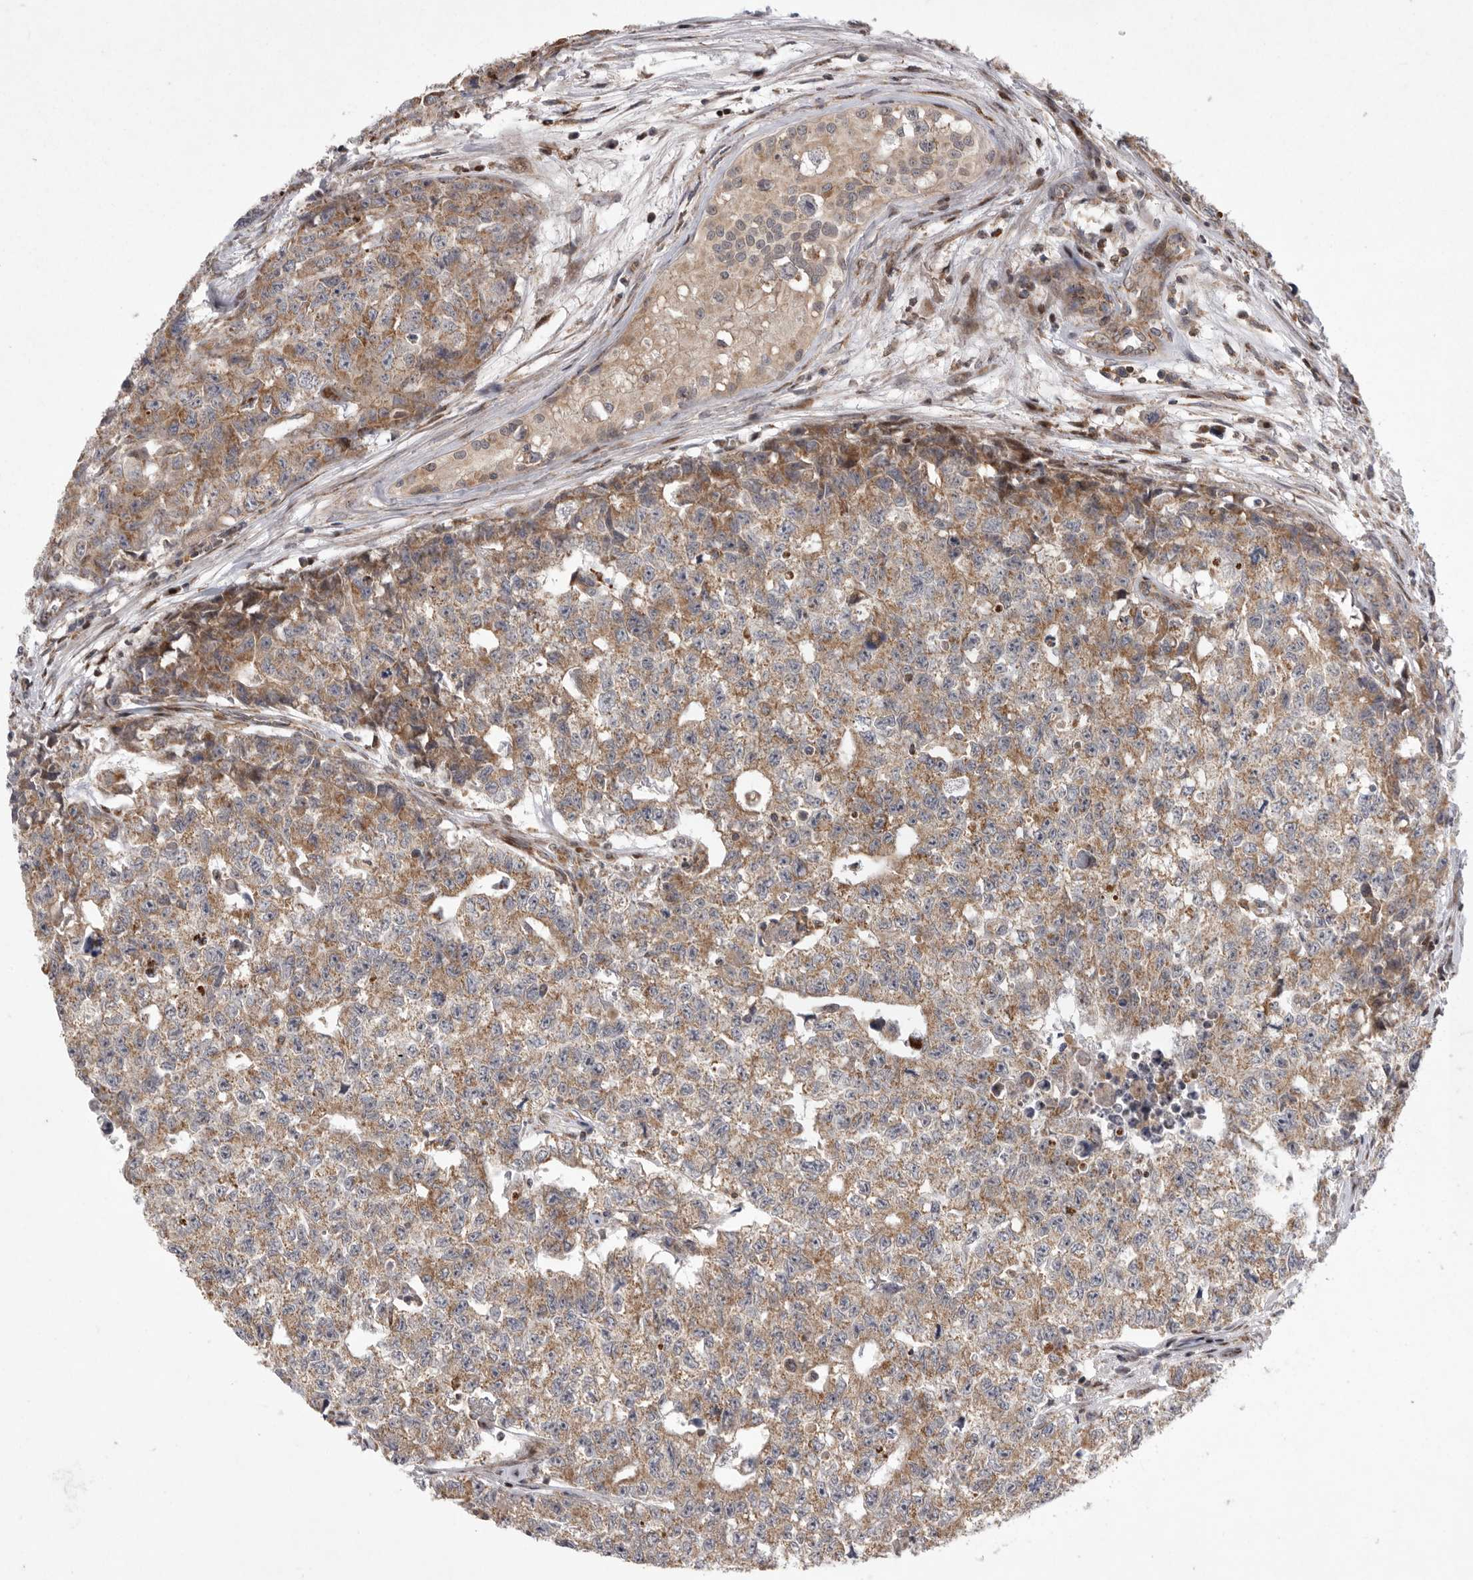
{"staining": {"intensity": "moderate", "quantity": ">75%", "location": "cytoplasmic/membranous"}, "tissue": "testis cancer", "cell_type": "Tumor cells", "image_type": "cancer", "snomed": [{"axis": "morphology", "description": "Carcinoma, Embryonal, NOS"}, {"axis": "topography", "description": "Testis"}], "caption": "Testis cancer was stained to show a protein in brown. There is medium levels of moderate cytoplasmic/membranous positivity in about >75% of tumor cells.", "gene": "MPZL1", "patient": {"sex": "male", "age": 28}}